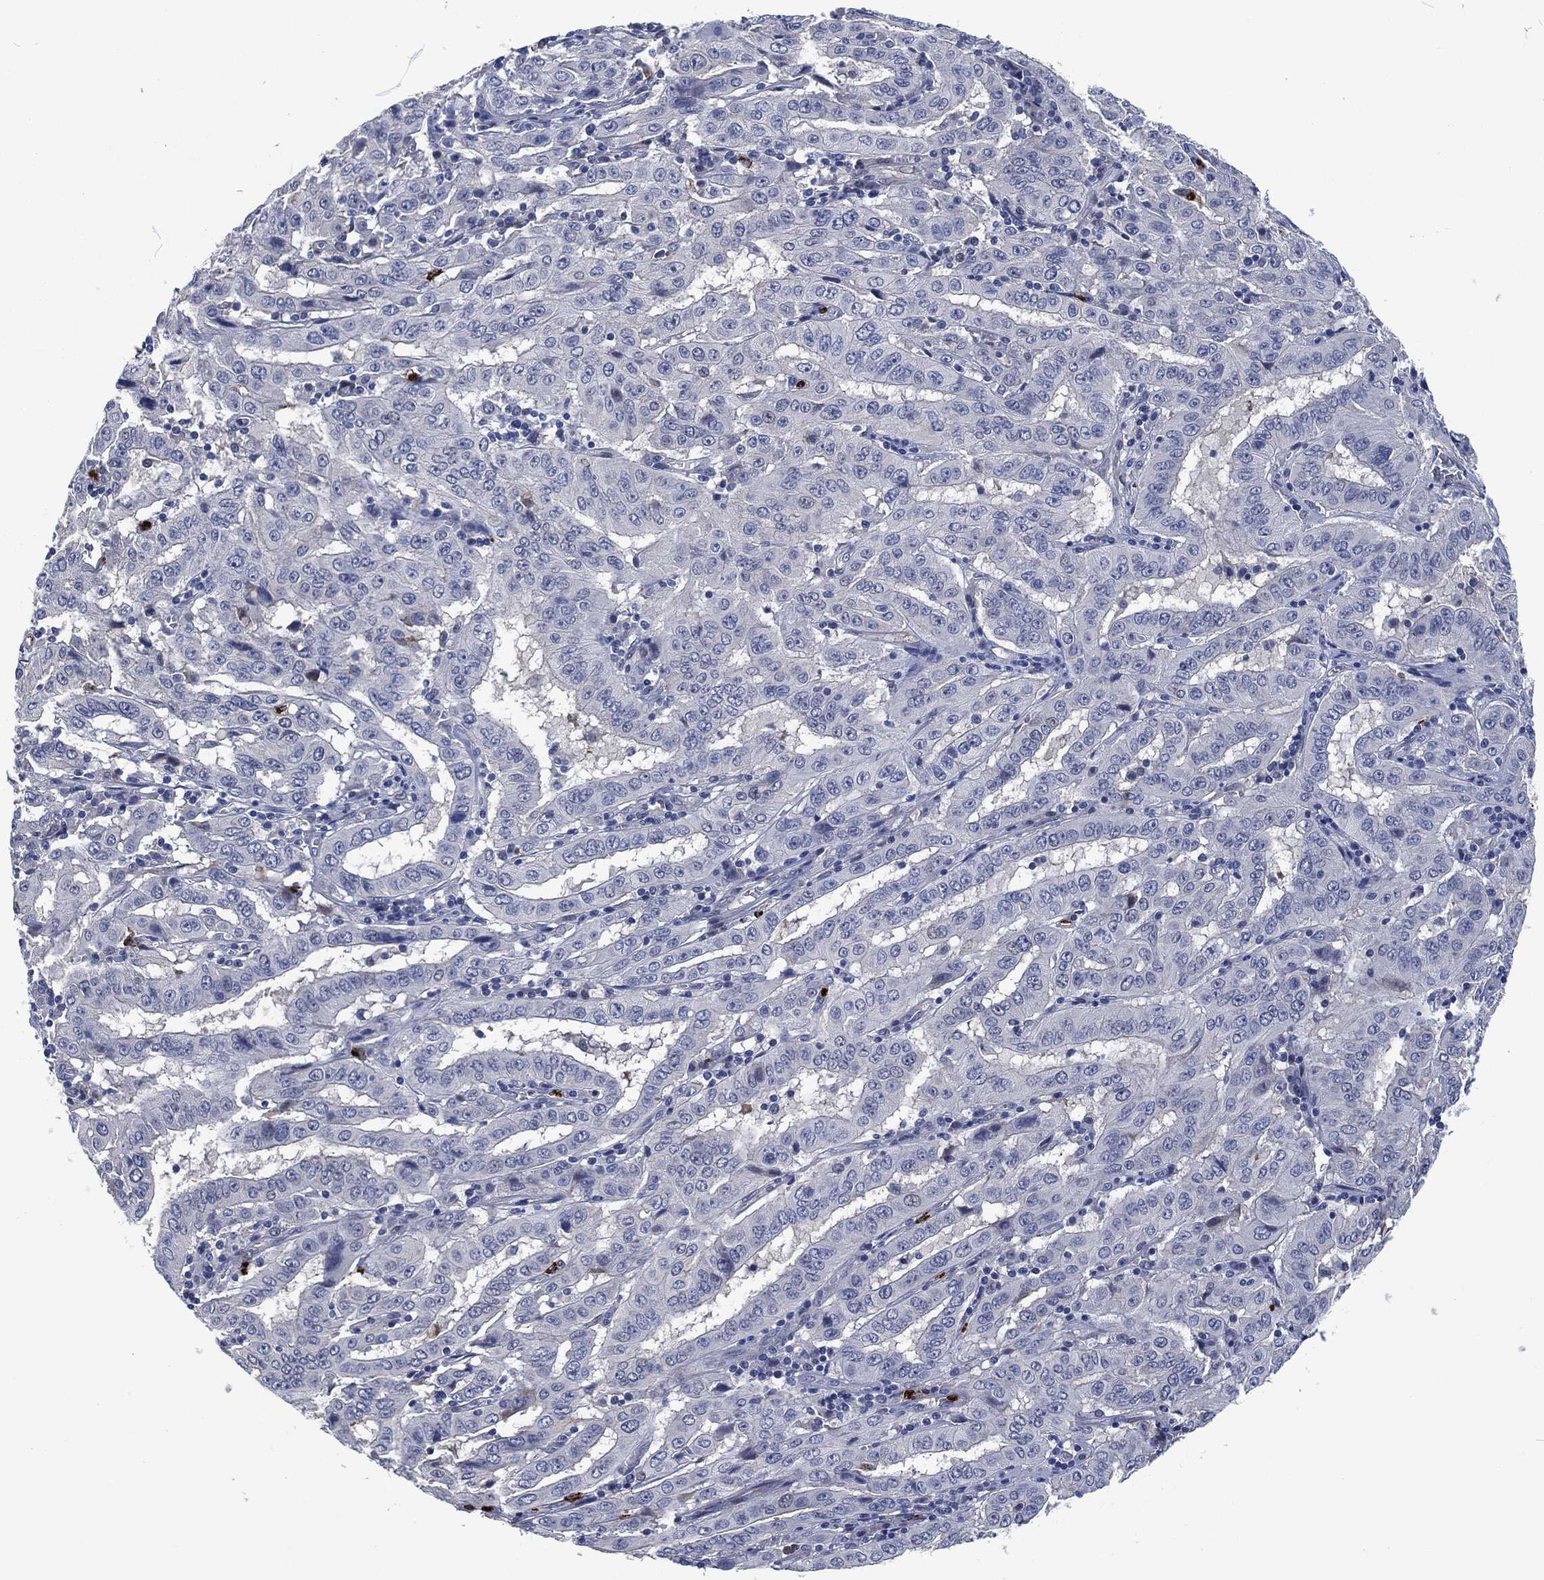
{"staining": {"intensity": "negative", "quantity": "none", "location": "none"}, "tissue": "pancreatic cancer", "cell_type": "Tumor cells", "image_type": "cancer", "snomed": [{"axis": "morphology", "description": "Adenocarcinoma, NOS"}, {"axis": "topography", "description": "Pancreas"}], "caption": "A micrograph of pancreatic cancer stained for a protein displays no brown staining in tumor cells.", "gene": "MPO", "patient": {"sex": "male", "age": 63}}